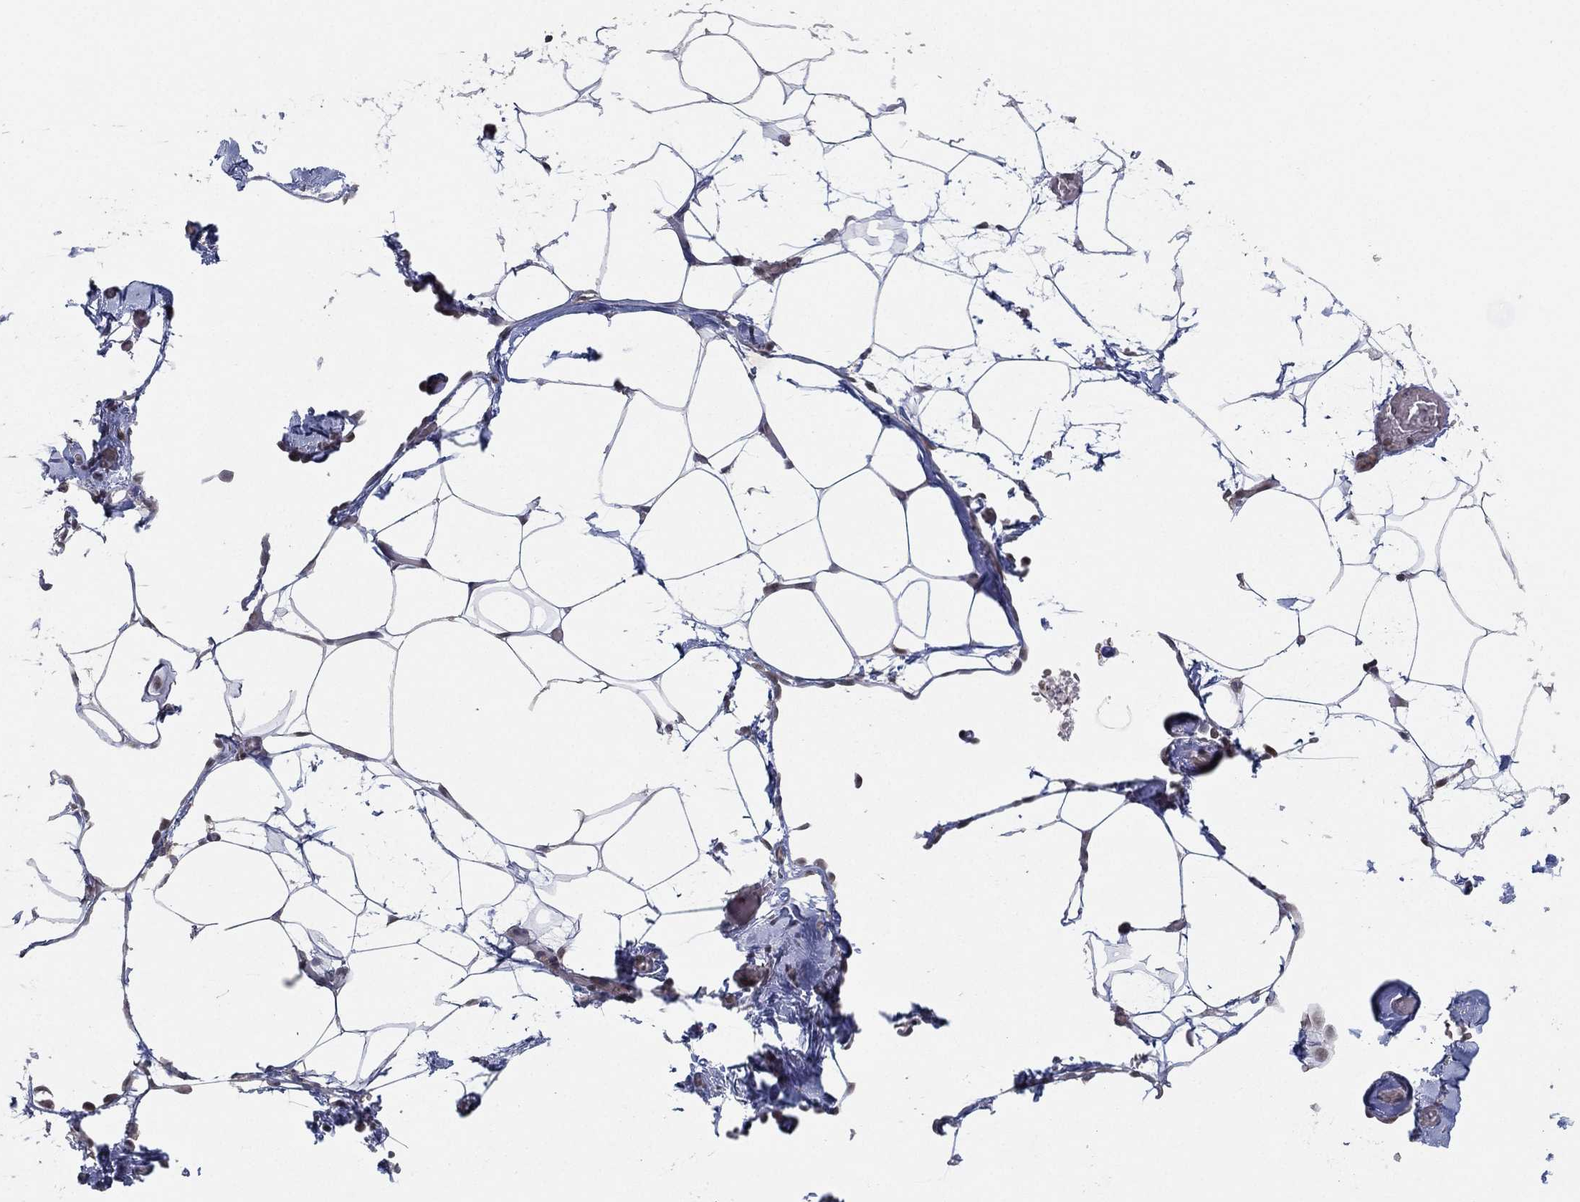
{"staining": {"intensity": "negative", "quantity": "none", "location": "none"}, "tissue": "adipose tissue", "cell_type": "Adipocytes", "image_type": "normal", "snomed": [{"axis": "morphology", "description": "Normal tissue, NOS"}, {"axis": "topography", "description": "Adipose tissue"}], "caption": "Immunohistochemistry (IHC) of unremarkable adipose tissue exhibits no expression in adipocytes.", "gene": "DGCR8", "patient": {"sex": "male", "age": 57}}